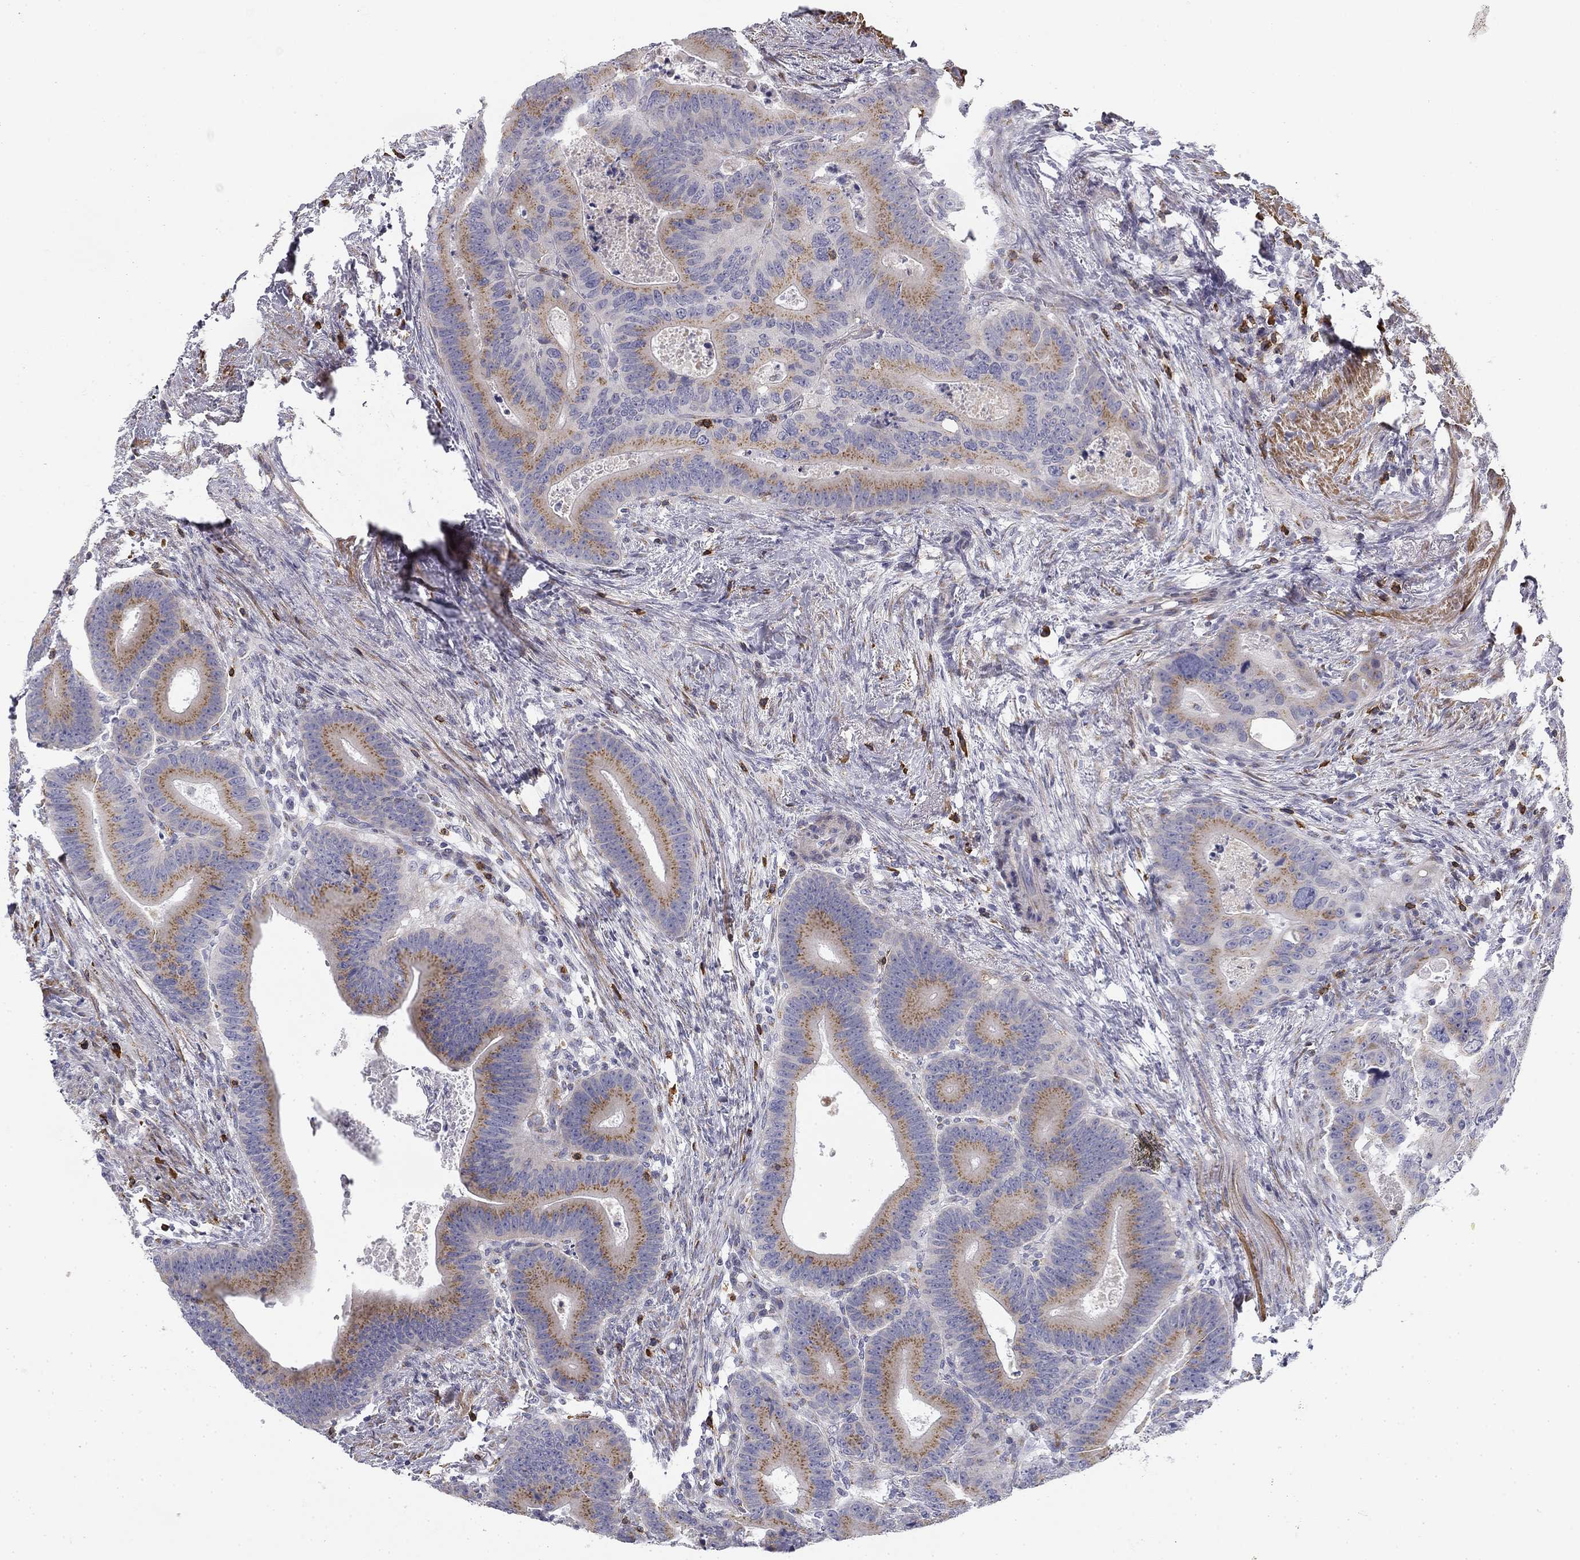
{"staining": {"intensity": "moderate", "quantity": "<25%", "location": "cytoplasmic/membranous"}, "tissue": "colorectal cancer", "cell_type": "Tumor cells", "image_type": "cancer", "snomed": [{"axis": "morphology", "description": "Adenocarcinoma, NOS"}, {"axis": "topography", "description": "Rectum"}], "caption": "The micrograph reveals staining of colorectal cancer (adenocarcinoma), revealing moderate cytoplasmic/membranous protein staining (brown color) within tumor cells.", "gene": "TRAT1", "patient": {"sex": "male", "age": 64}}